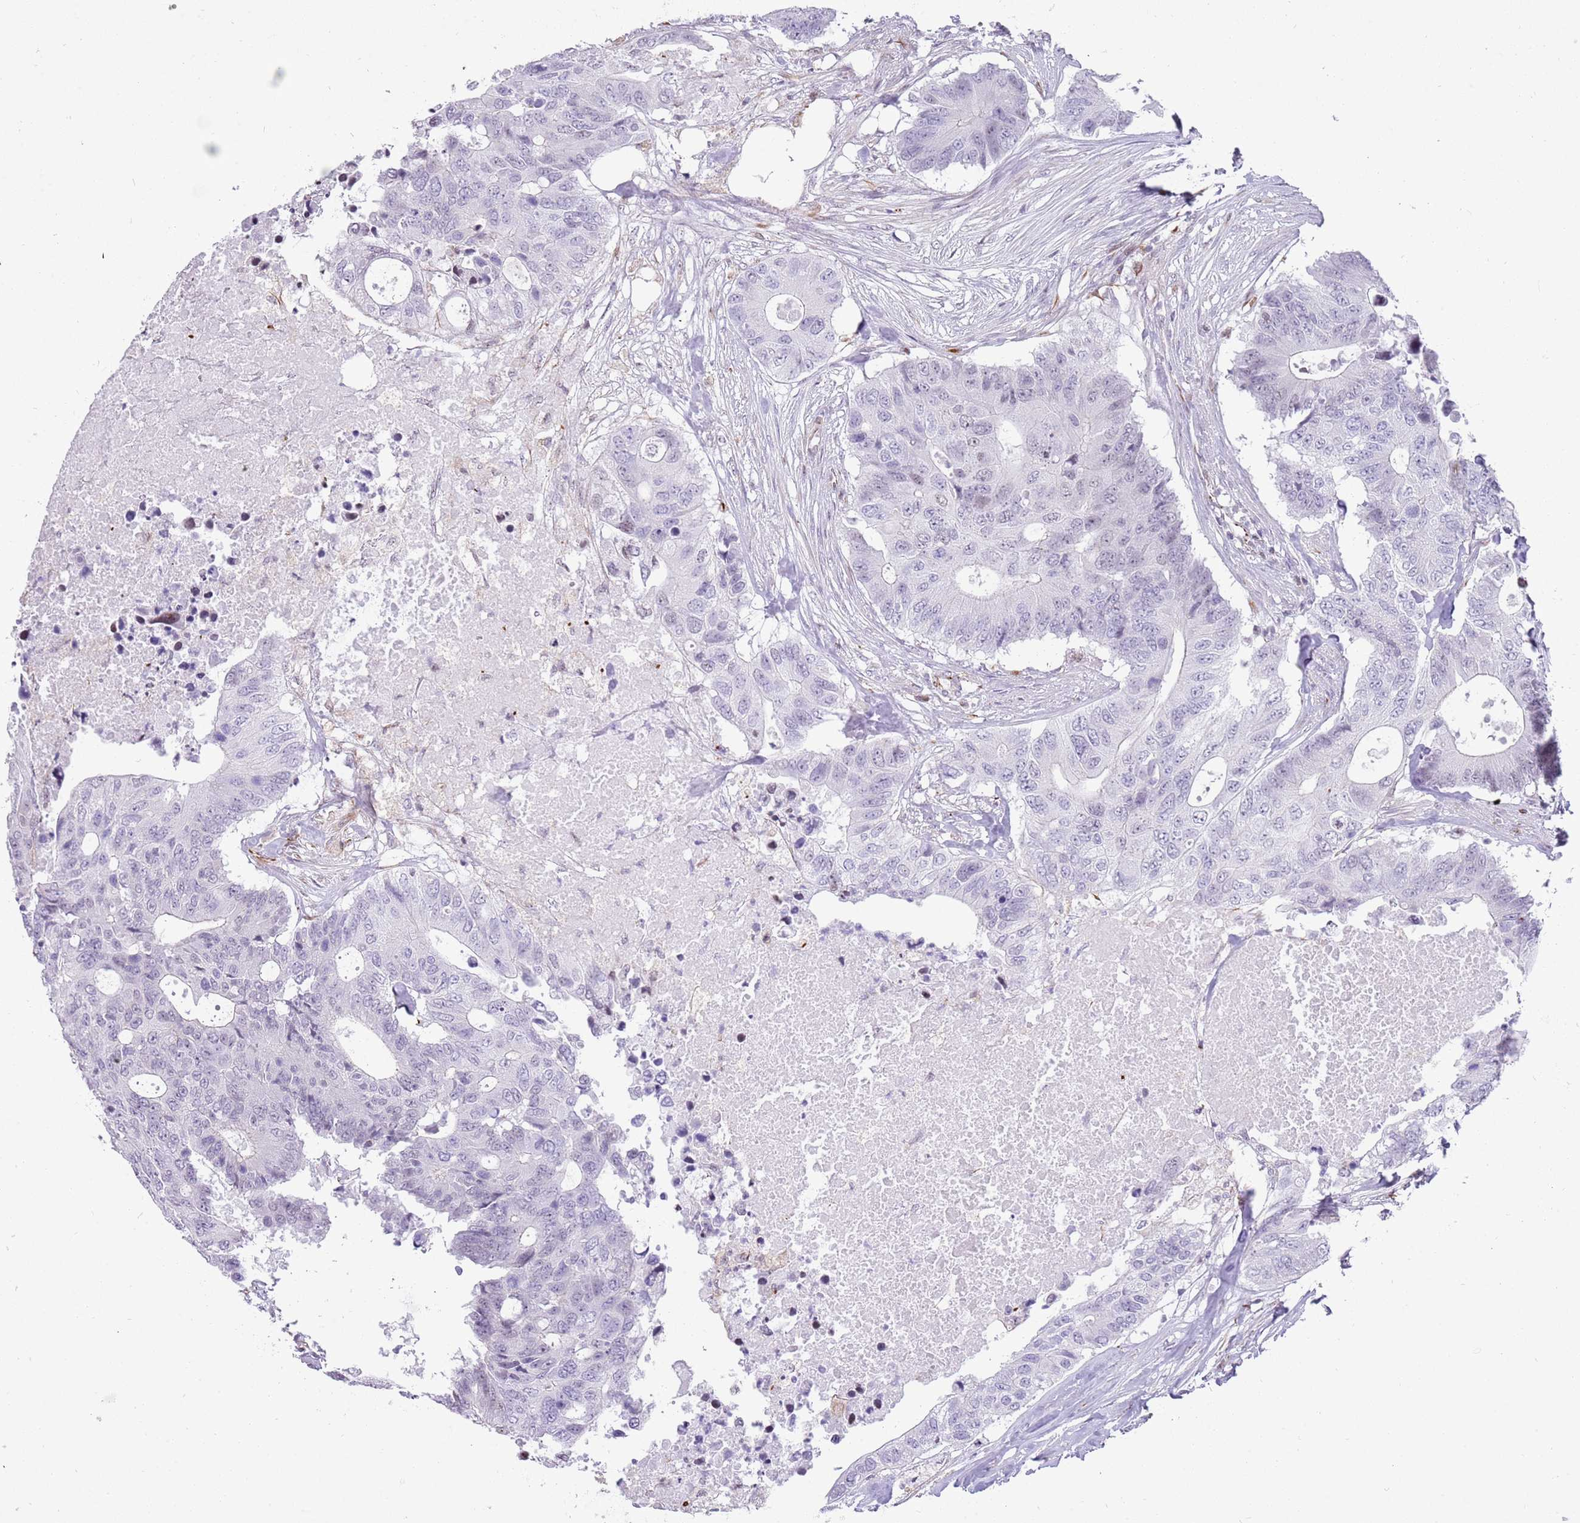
{"staining": {"intensity": "negative", "quantity": "none", "location": "none"}, "tissue": "colorectal cancer", "cell_type": "Tumor cells", "image_type": "cancer", "snomed": [{"axis": "morphology", "description": "Adenocarcinoma, NOS"}, {"axis": "topography", "description": "Colon"}], "caption": "Immunohistochemistry (IHC) histopathology image of human colorectal cancer (adenocarcinoma) stained for a protein (brown), which shows no staining in tumor cells.", "gene": "NBPF3", "patient": {"sex": "male", "age": 71}}